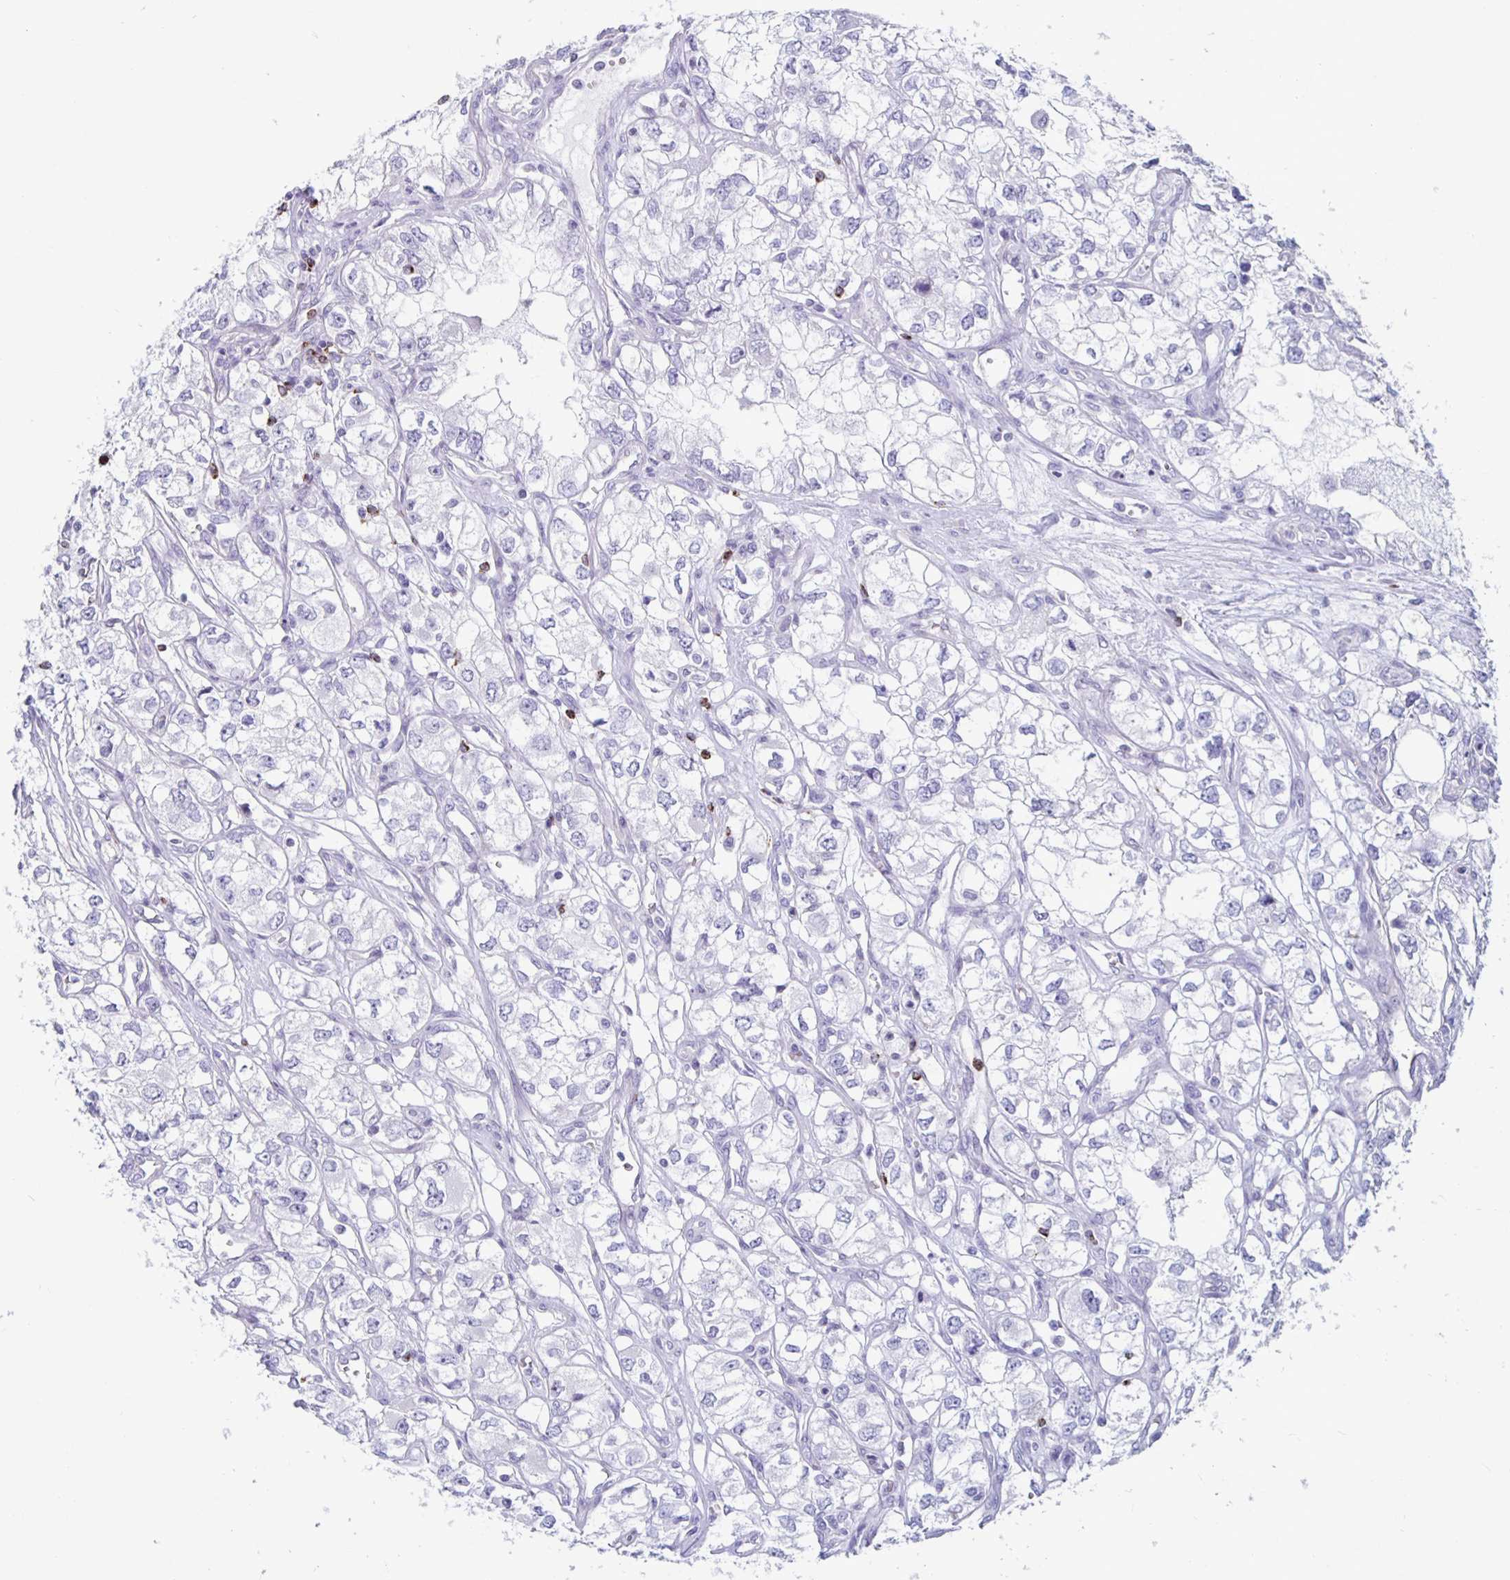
{"staining": {"intensity": "negative", "quantity": "none", "location": "none"}, "tissue": "renal cancer", "cell_type": "Tumor cells", "image_type": "cancer", "snomed": [{"axis": "morphology", "description": "Adenocarcinoma, NOS"}, {"axis": "topography", "description": "Kidney"}], "caption": "Protein analysis of renal cancer (adenocarcinoma) shows no significant positivity in tumor cells.", "gene": "GZMK", "patient": {"sex": "female", "age": 59}}